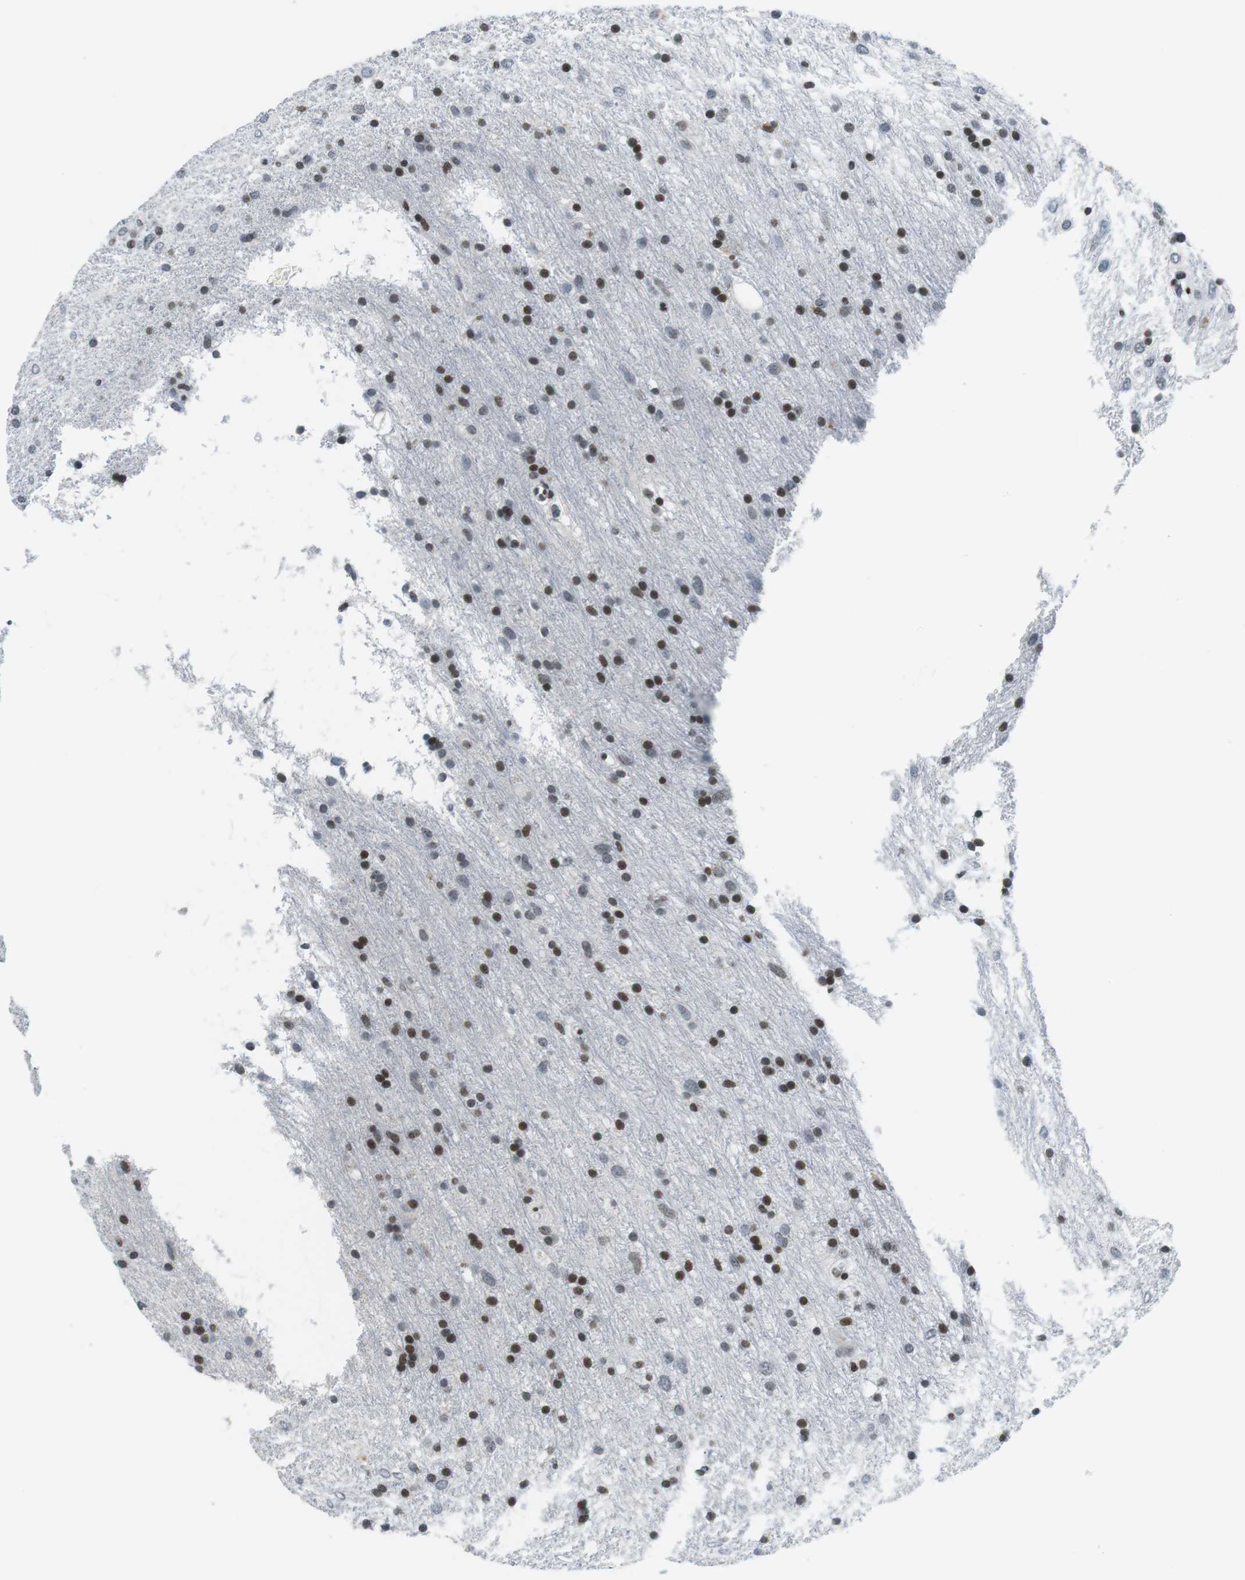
{"staining": {"intensity": "strong", "quantity": "25%-75%", "location": "nuclear"}, "tissue": "glioma", "cell_type": "Tumor cells", "image_type": "cancer", "snomed": [{"axis": "morphology", "description": "Glioma, malignant, Low grade"}, {"axis": "topography", "description": "Brain"}], "caption": "Strong nuclear expression for a protein is appreciated in about 25%-75% of tumor cells of glioma using IHC.", "gene": "E2F2", "patient": {"sex": "male", "age": 77}}